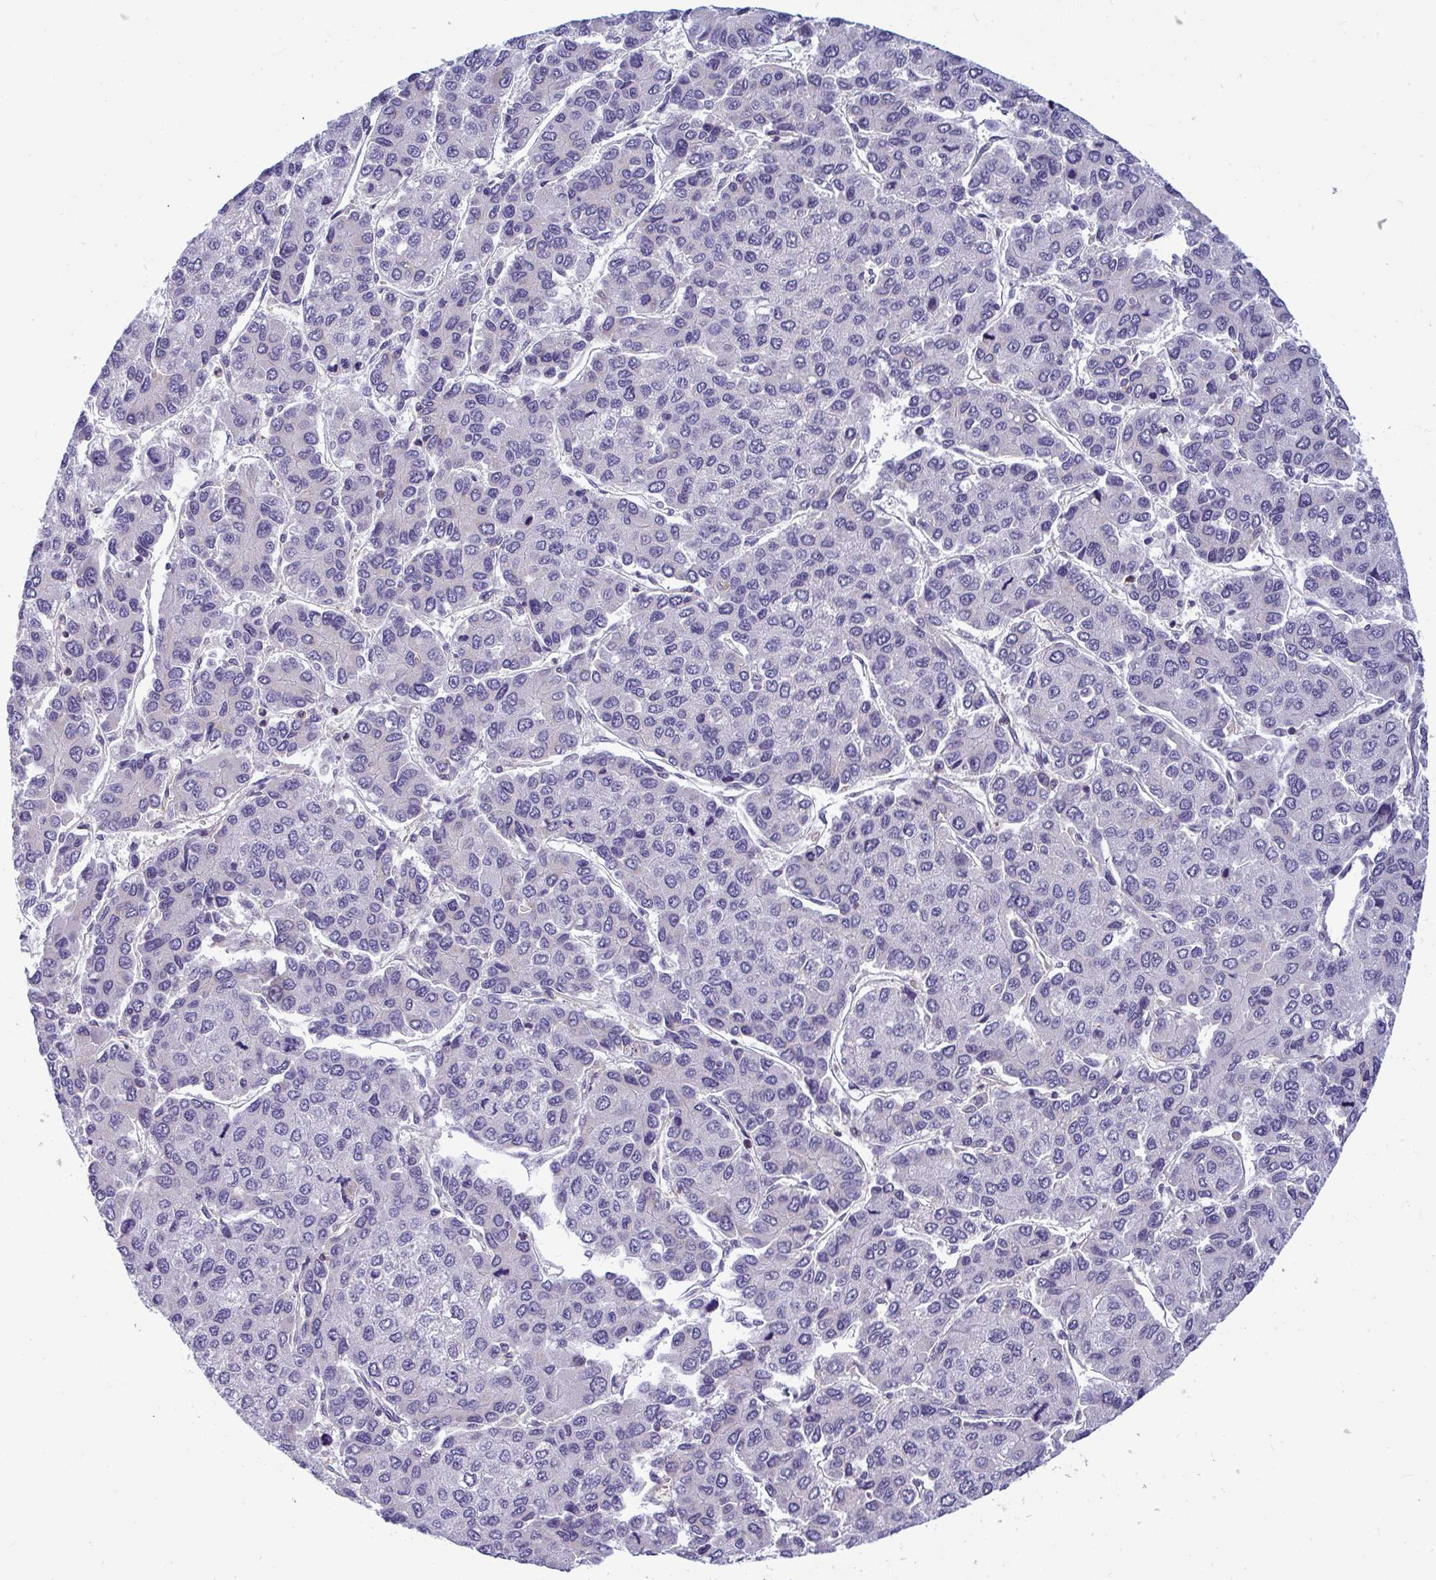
{"staining": {"intensity": "negative", "quantity": "none", "location": "none"}, "tissue": "liver cancer", "cell_type": "Tumor cells", "image_type": "cancer", "snomed": [{"axis": "morphology", "description": "Carcinoma, Hepatocellular, NOS"}, {"axis": "topography", "description": "Liver"}], "caption": "High magnification brightfield microscopy of liver cancer stained with DAB (3,3'-diaminobenzidine) (brown) and counterstained with hematoxylin (blue): tumor cells show no significant expression.", "gene": "SLC30A6", "patient": {"sex": "female", "age": 66}}